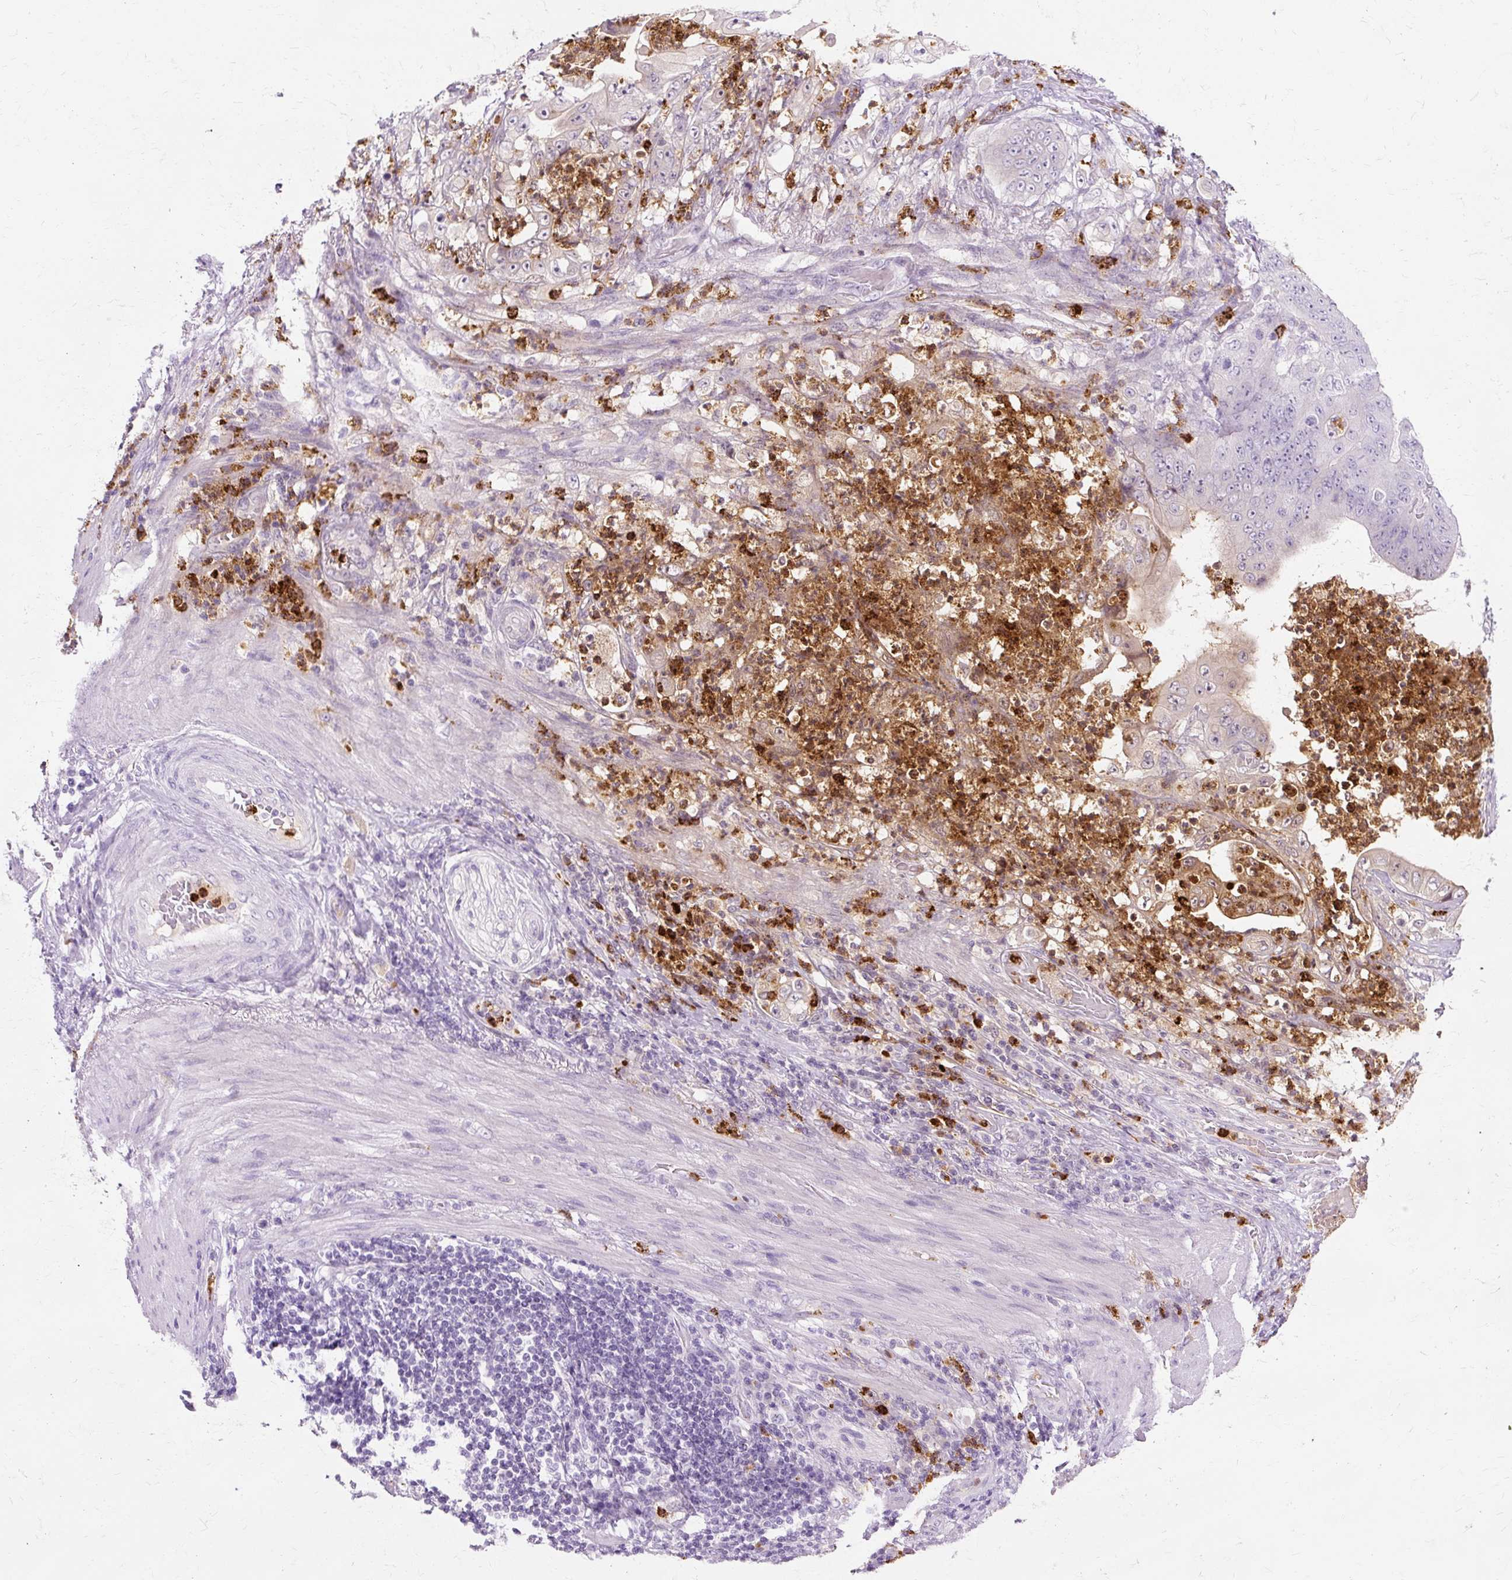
{"staining": {"intensity": "negative", "quantity": "none", "location": "none"}, "tissue": "stomach cancer", "cell_type": "Tumor cells", "image_type": "cancer", "snomed": [{"axis": "morphology", "description": "Adenocarcinoma, NOS"}, {"axis": "topography", "description": "Stomach"}], "caption": "Protein analysis of adenocarcinoma (stomach) demonstrates no significant expression in tumor cells.", "gene": "DEFA1", "patient": {"sex": "female", "age": 73}}